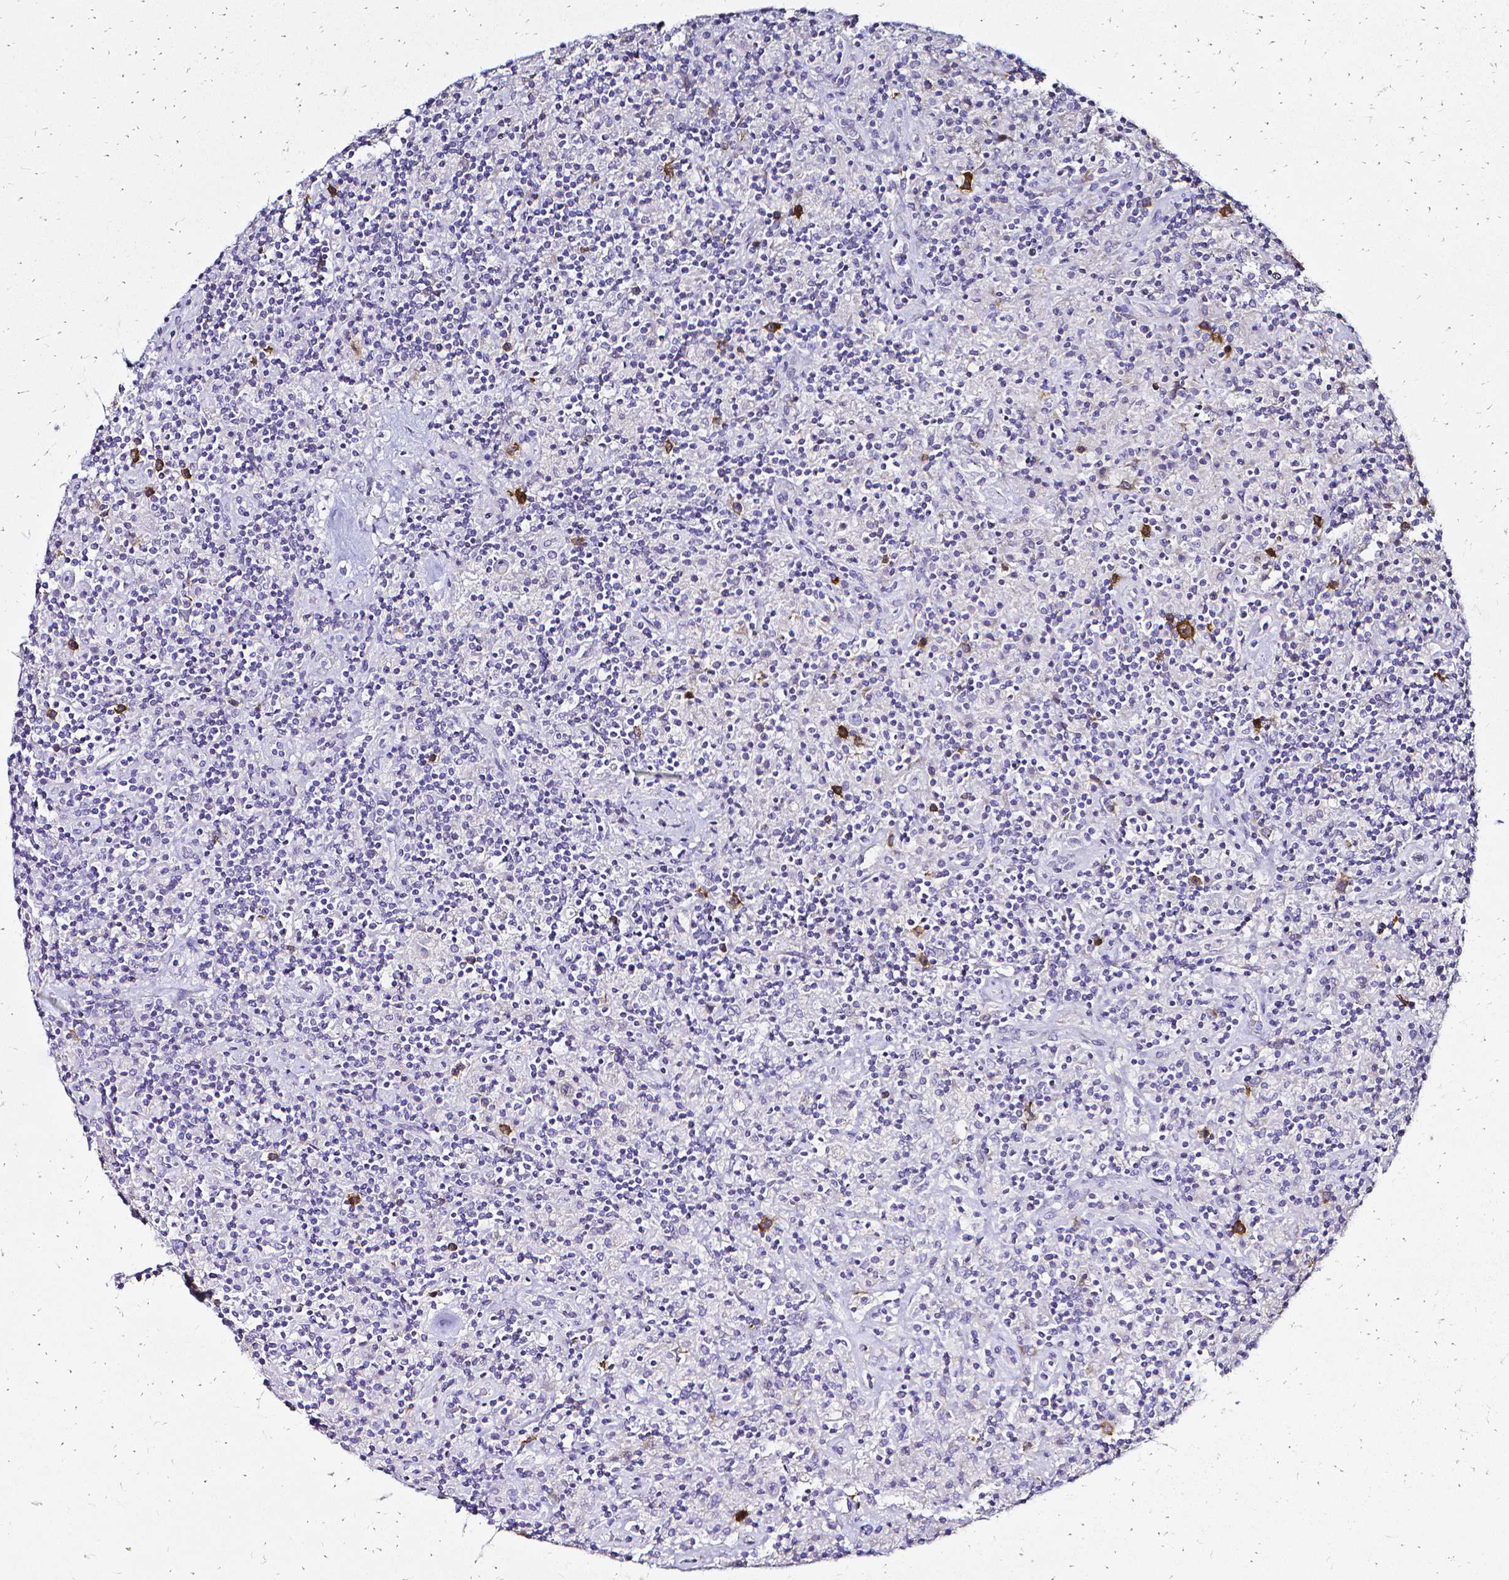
{"staining": {"intensity": "moderate", "quantity": "25%-75%", "location": "cytoplasmic/membranous"}, "tissue": "lymphoma", "cell_type": "Tumor cells", "image_type": "cancer", "snomed": [{"axis": "morphology", "description": "Hodgkin's disease, NOS"}, {"axis": "topography", "description": "Thymus, NOS"}], "caption": "Immunohistochemical staining of human Hodgkin's disease reveals moderate cytoplasmic/membranous protein expression in approximately 25%-75% of tumor cells.", "gene": "CCNB1", "patient": {"sex": "female", "age": 17}}